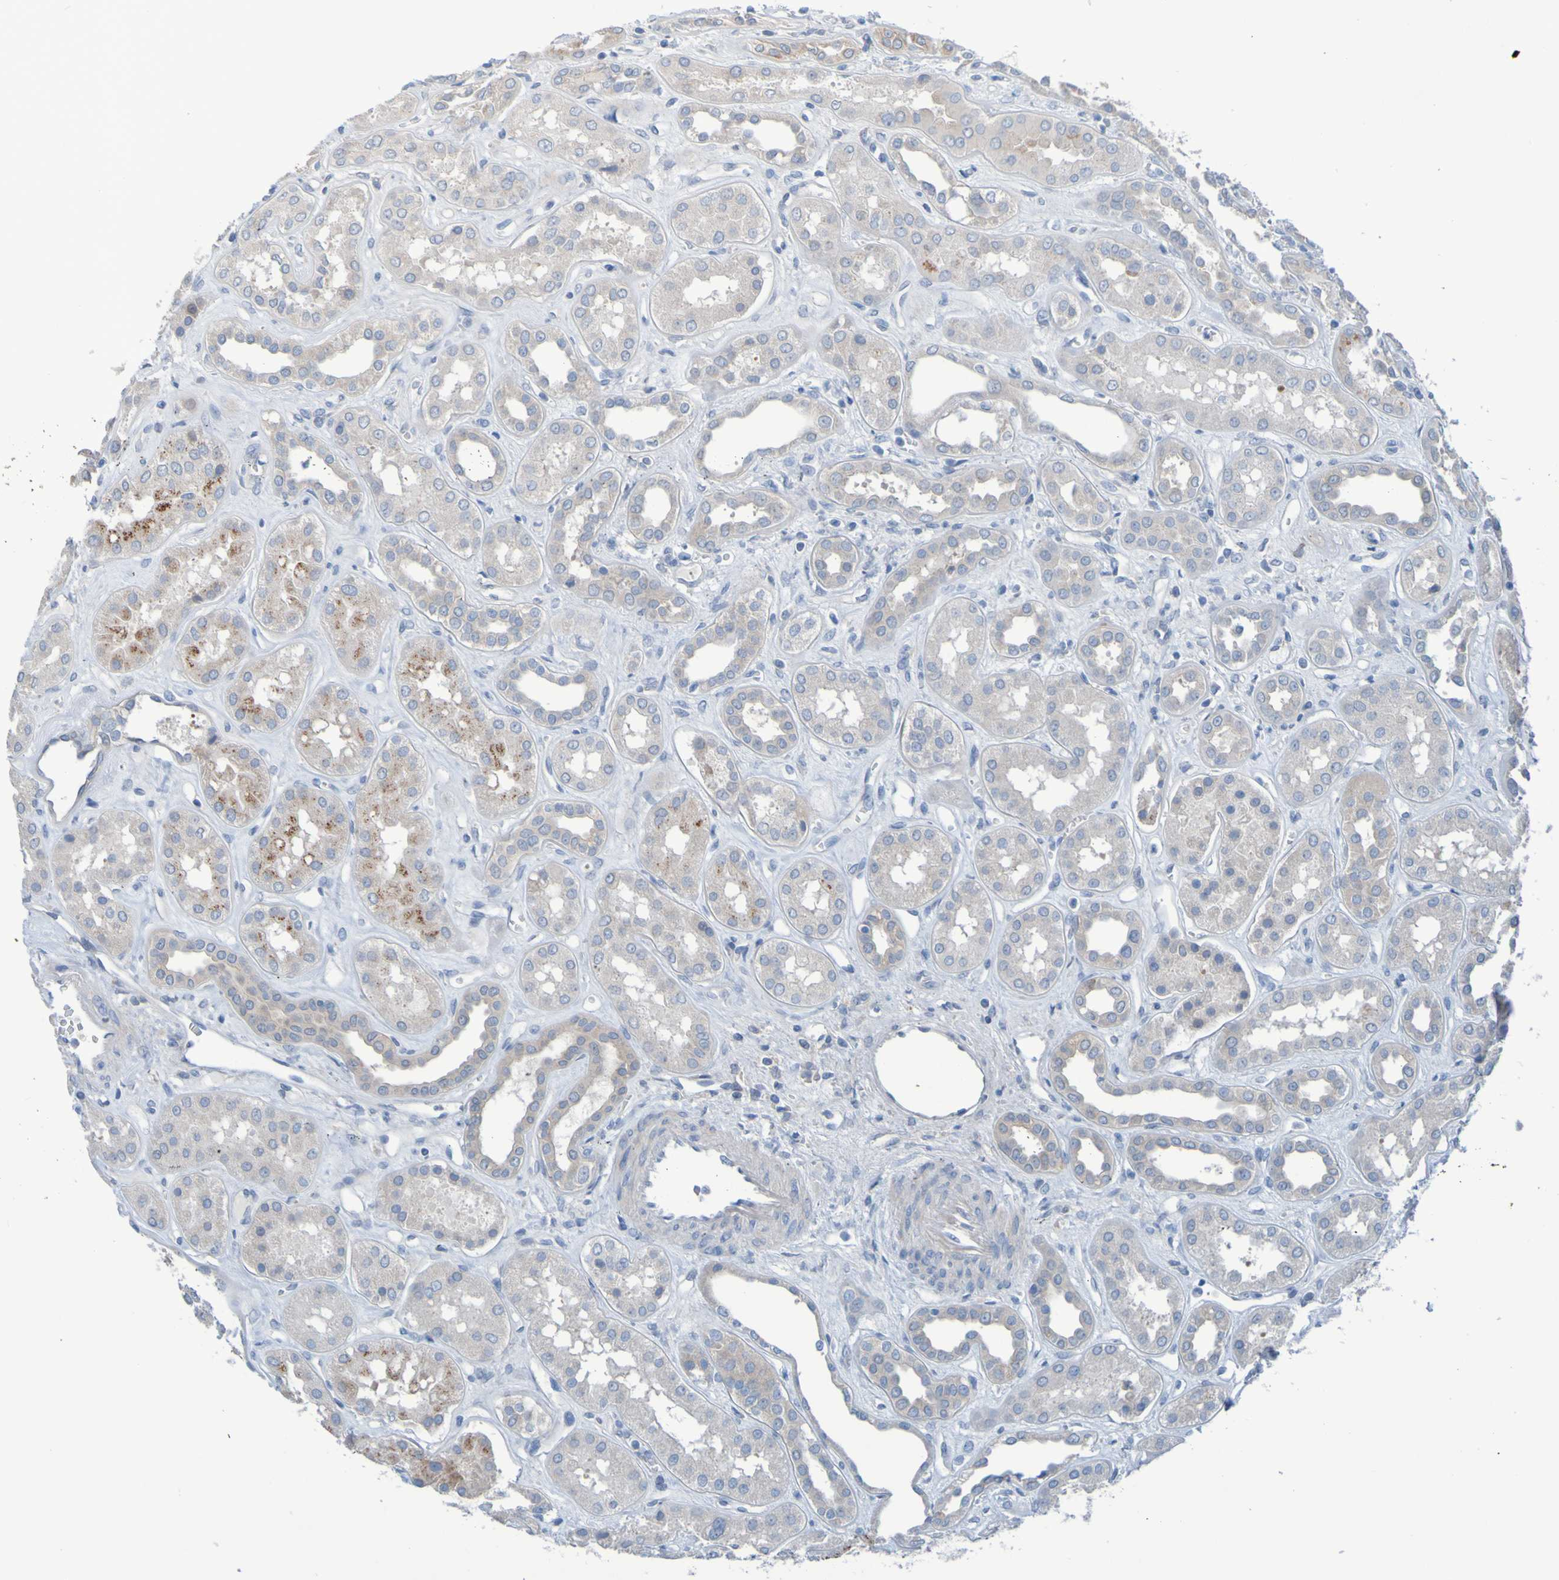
{"staining": {"intensity": "negative", "quantity": "none", "location": "none"}, "tissue": "kidney", "cell_type": "Cells in glomeruli", "image_type": "normal", "snomed": [{"axis": "morphology", "description": "Normal tissue, NOS"}, {"axis": "topography", "description": "Kidney"}], "caption": "Immunohistochemical staining of normal kidney reveals no significant staining in cells in glomeruli. Brightfield microscopy of IHC stained with DAB (3,3'-diaminobenzidine) (brown) and hematoxylin (blue), captured at high magnification.", "gene": "NPRL3", "patient": {"sex": "male", "age": 59}}